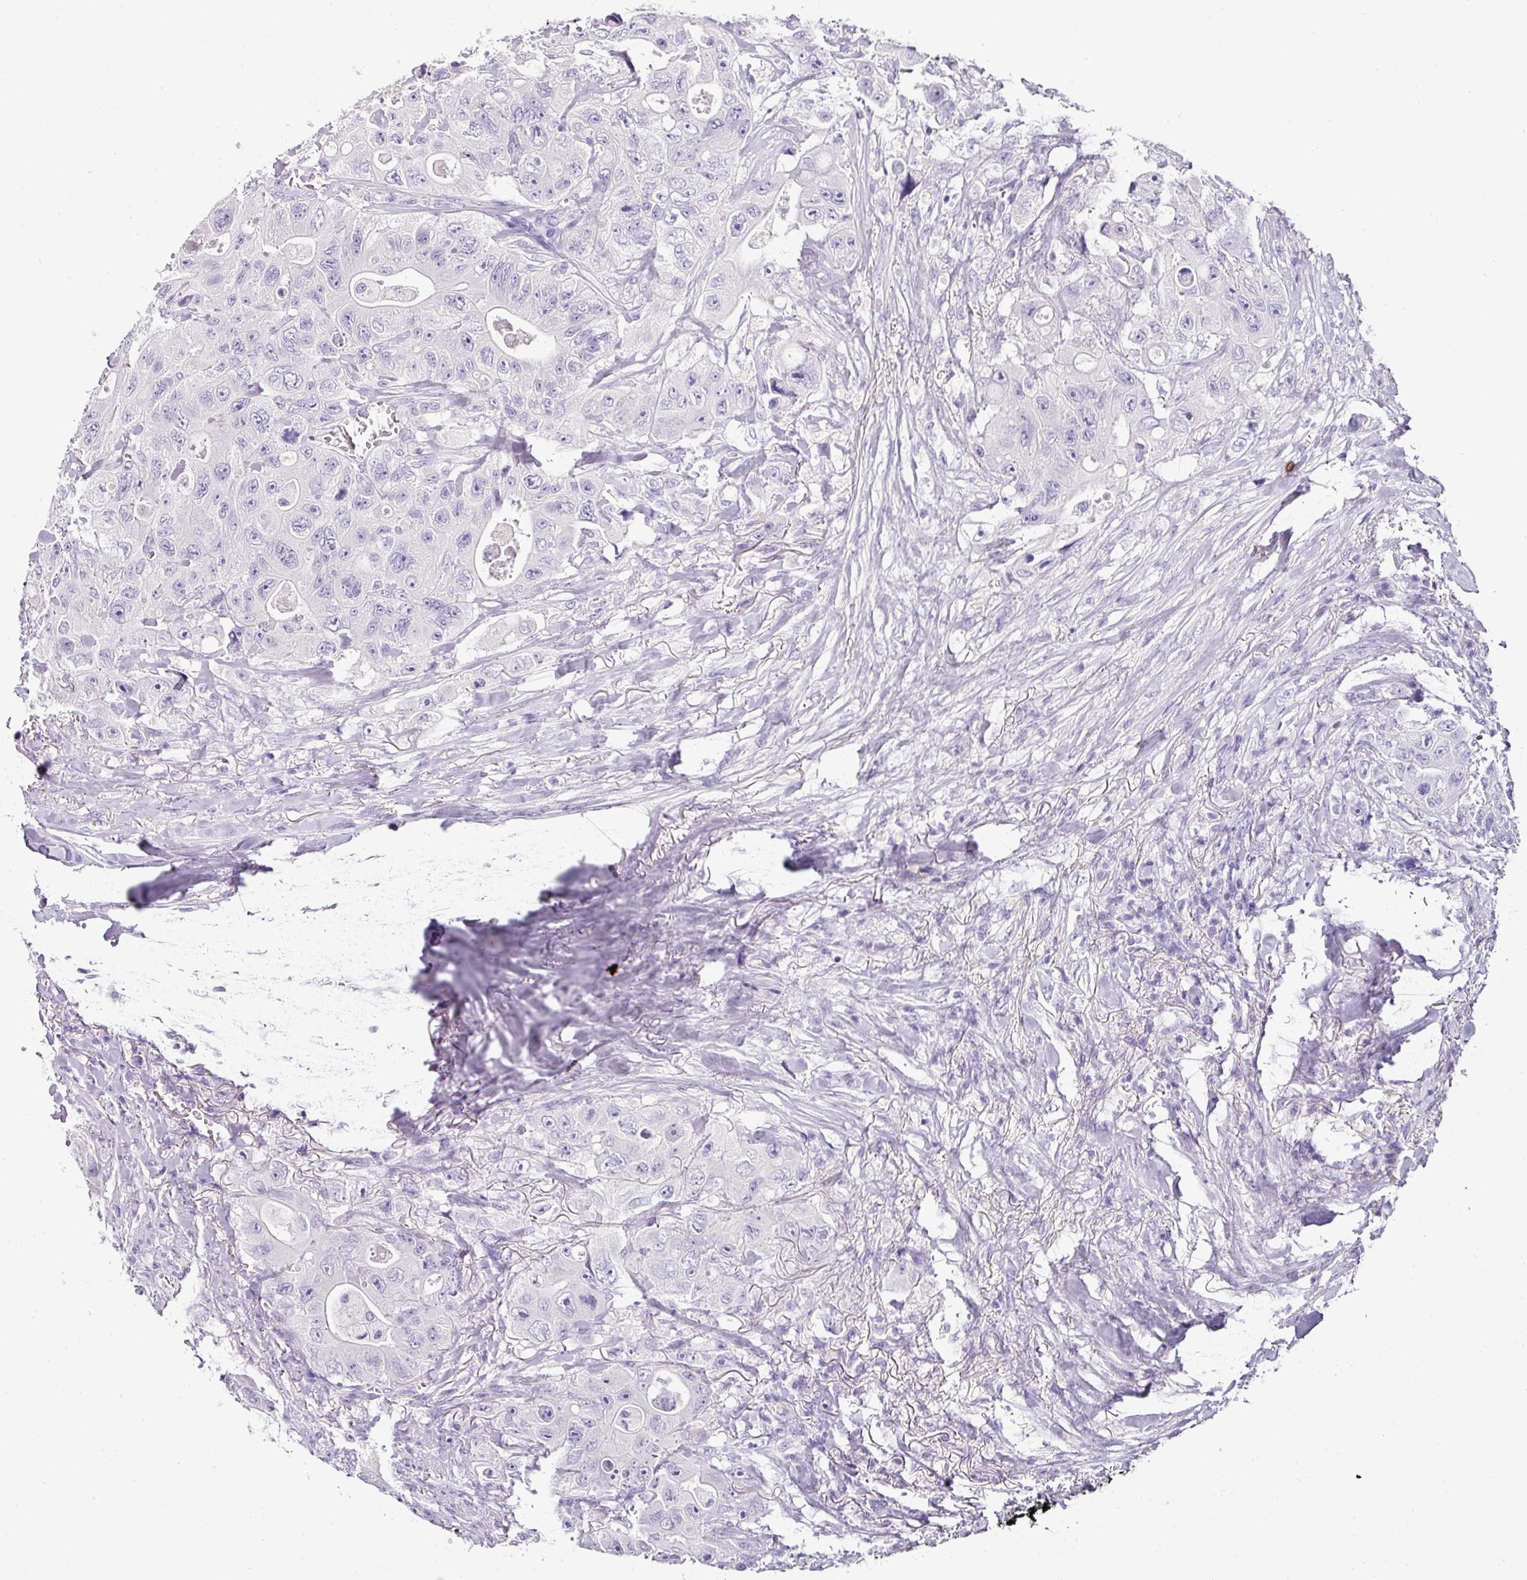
{"staining": {"intensity": "negative", "quantity": "none", "location": "none"}, "tissue": "colorectal cancer", "cell_type": "Tumor cells", "image_type": "cancer", "snomed": [{"axis": "morphology", "description": "Adenocarcinoma, NOS"}, {"axis": "topography", "description": "Colon"}], "caption": "Tumor cells show no significant protein positivity in adenocarcinoma (colorectal).", "gene": "NAPSA", "patient": {"sex": "female", "age": 46}}